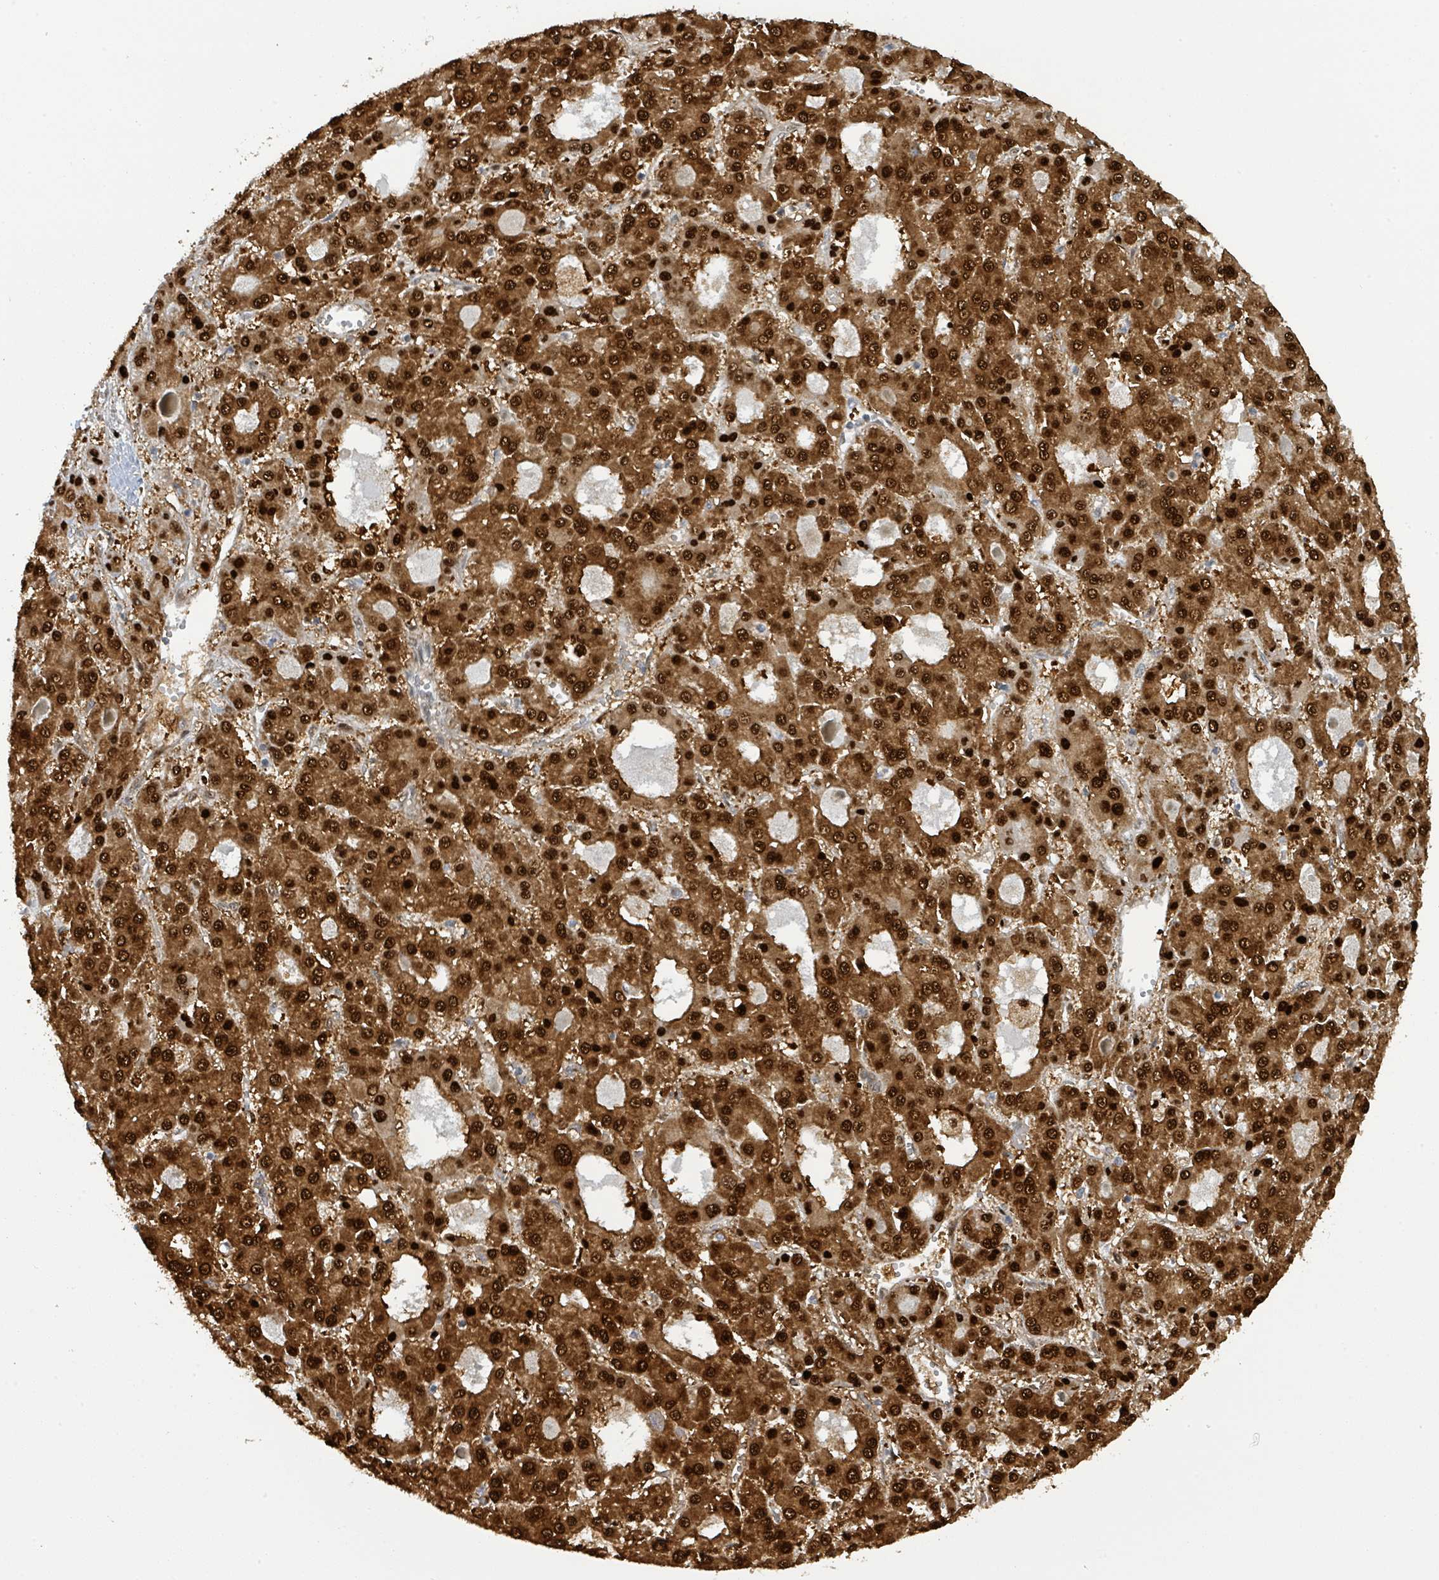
{"staining": {"intensity": "strong", "quantity": ">75%", "location": "cytoplasmic/membranous,nuclear"}, "tissue": "liver cancer", "cell_type": "Tumor cells", "image_type": "cancer", "snomed": [{"axis": "morphology", "description": "Carcinoma, Hepatocellular, NOS"}, {"axis": "topography", "description": "Liver"}], "caption": "Approximately >75% of tumor cells in hepatocellular carcinoma (liver) show strong cytoplasmic/membranous and nuclear protein staining as visualized by brown immunohistochemical staining.", "gene": "PSMB7", "patient": {"sex": "male", "age": 70}}